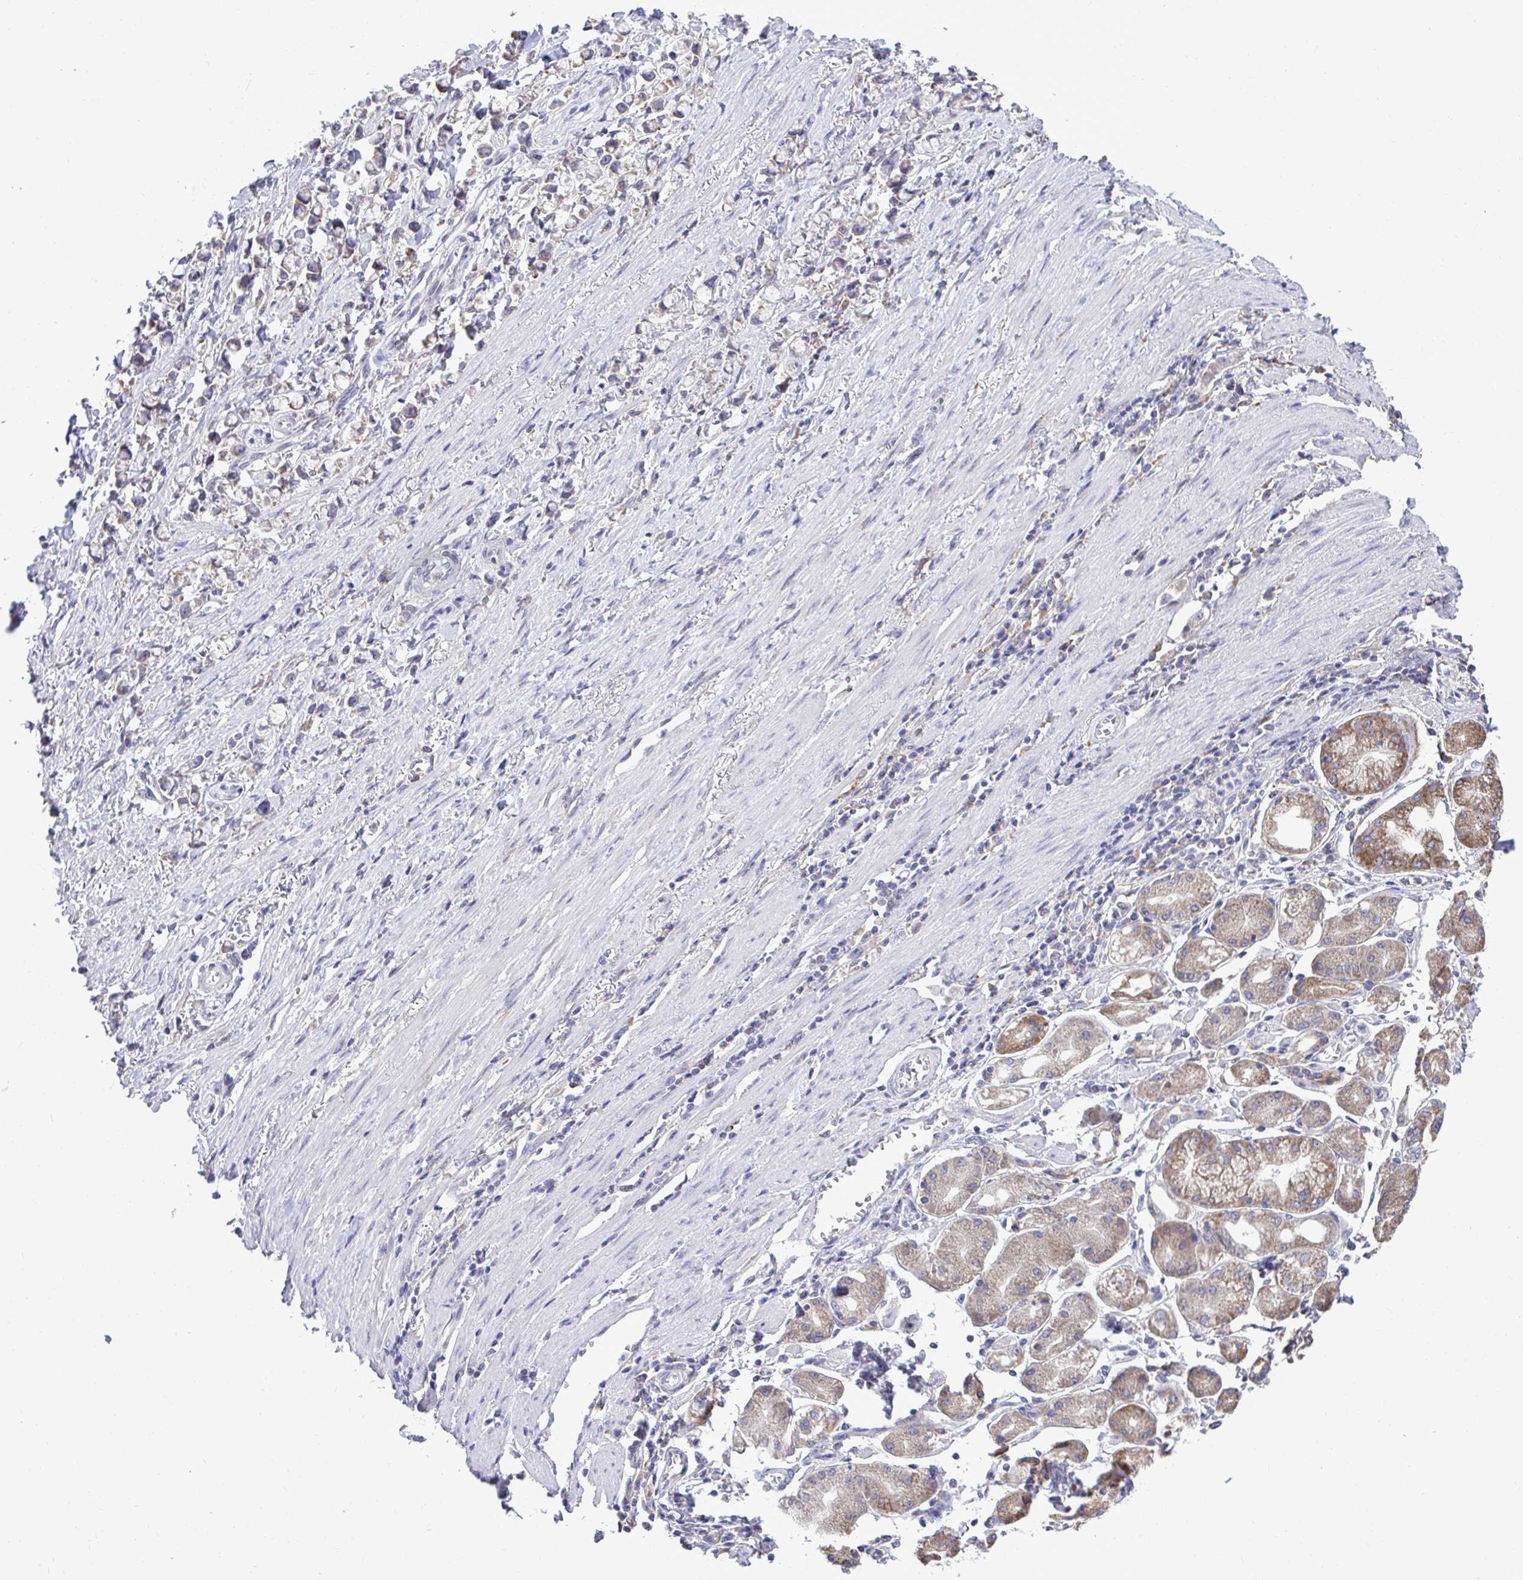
{"staining": {"intensity": "weak", "quantity": "<25%", "location": "cytoplasmic/membranous"}, "tissue": "stomach cancer", "cell_type": "Tumor cells", "image_type": "cancer", "snomed": [{"axis": "morphology", "description": "Adenocarcinoma, NOS"}, {"axis": "topography", "description": "Stomach"}], "caption": "A high-resolution photomicrograph shows IHC staining of adenocarcinoma (stomach), which displays no significant staining in tumor cells.", "gene": "PIGK", "patient": {"sex": "female", "age": 81}}